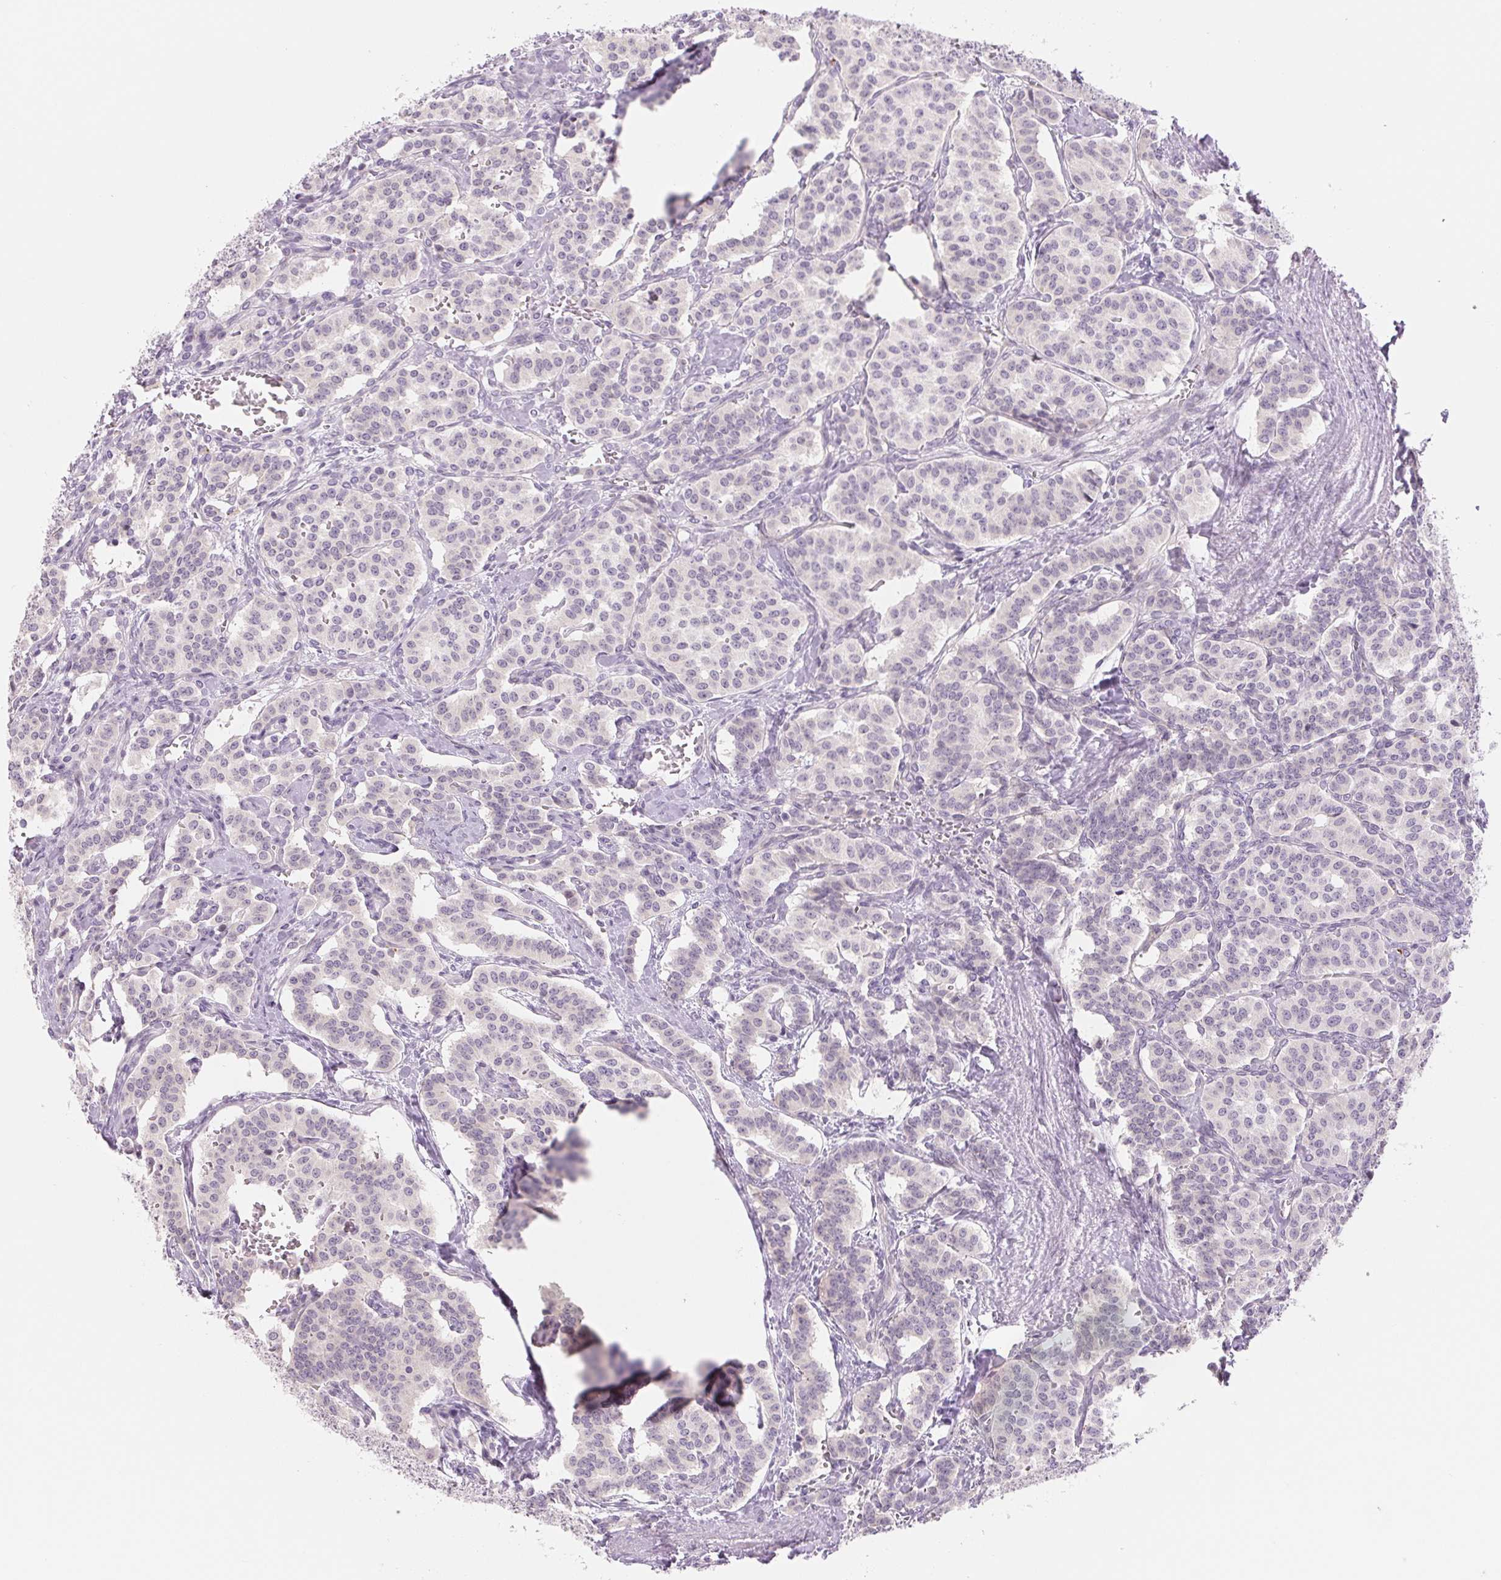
{"staining": {"intensity": "negative", "quantity": "none", "location": "none"}, "tissue": "carcinoid", "cell_type": "Tumor cells", "image_type": "cancer", "snomed": [{"axis": "morphology", "description": "Normal tissue, NOS"}, {"axis": "morphology", "description": "Carcinoid, malignant, NOS"}, {"axis": "topography", "description": "Lung"}], "caption": "Immunohistochemistry (IHC) of malignant carcinoid reveals no expression in tumor cells.", "gene": "CCDC168", "patient": {"sex": "female", "age": 46}}